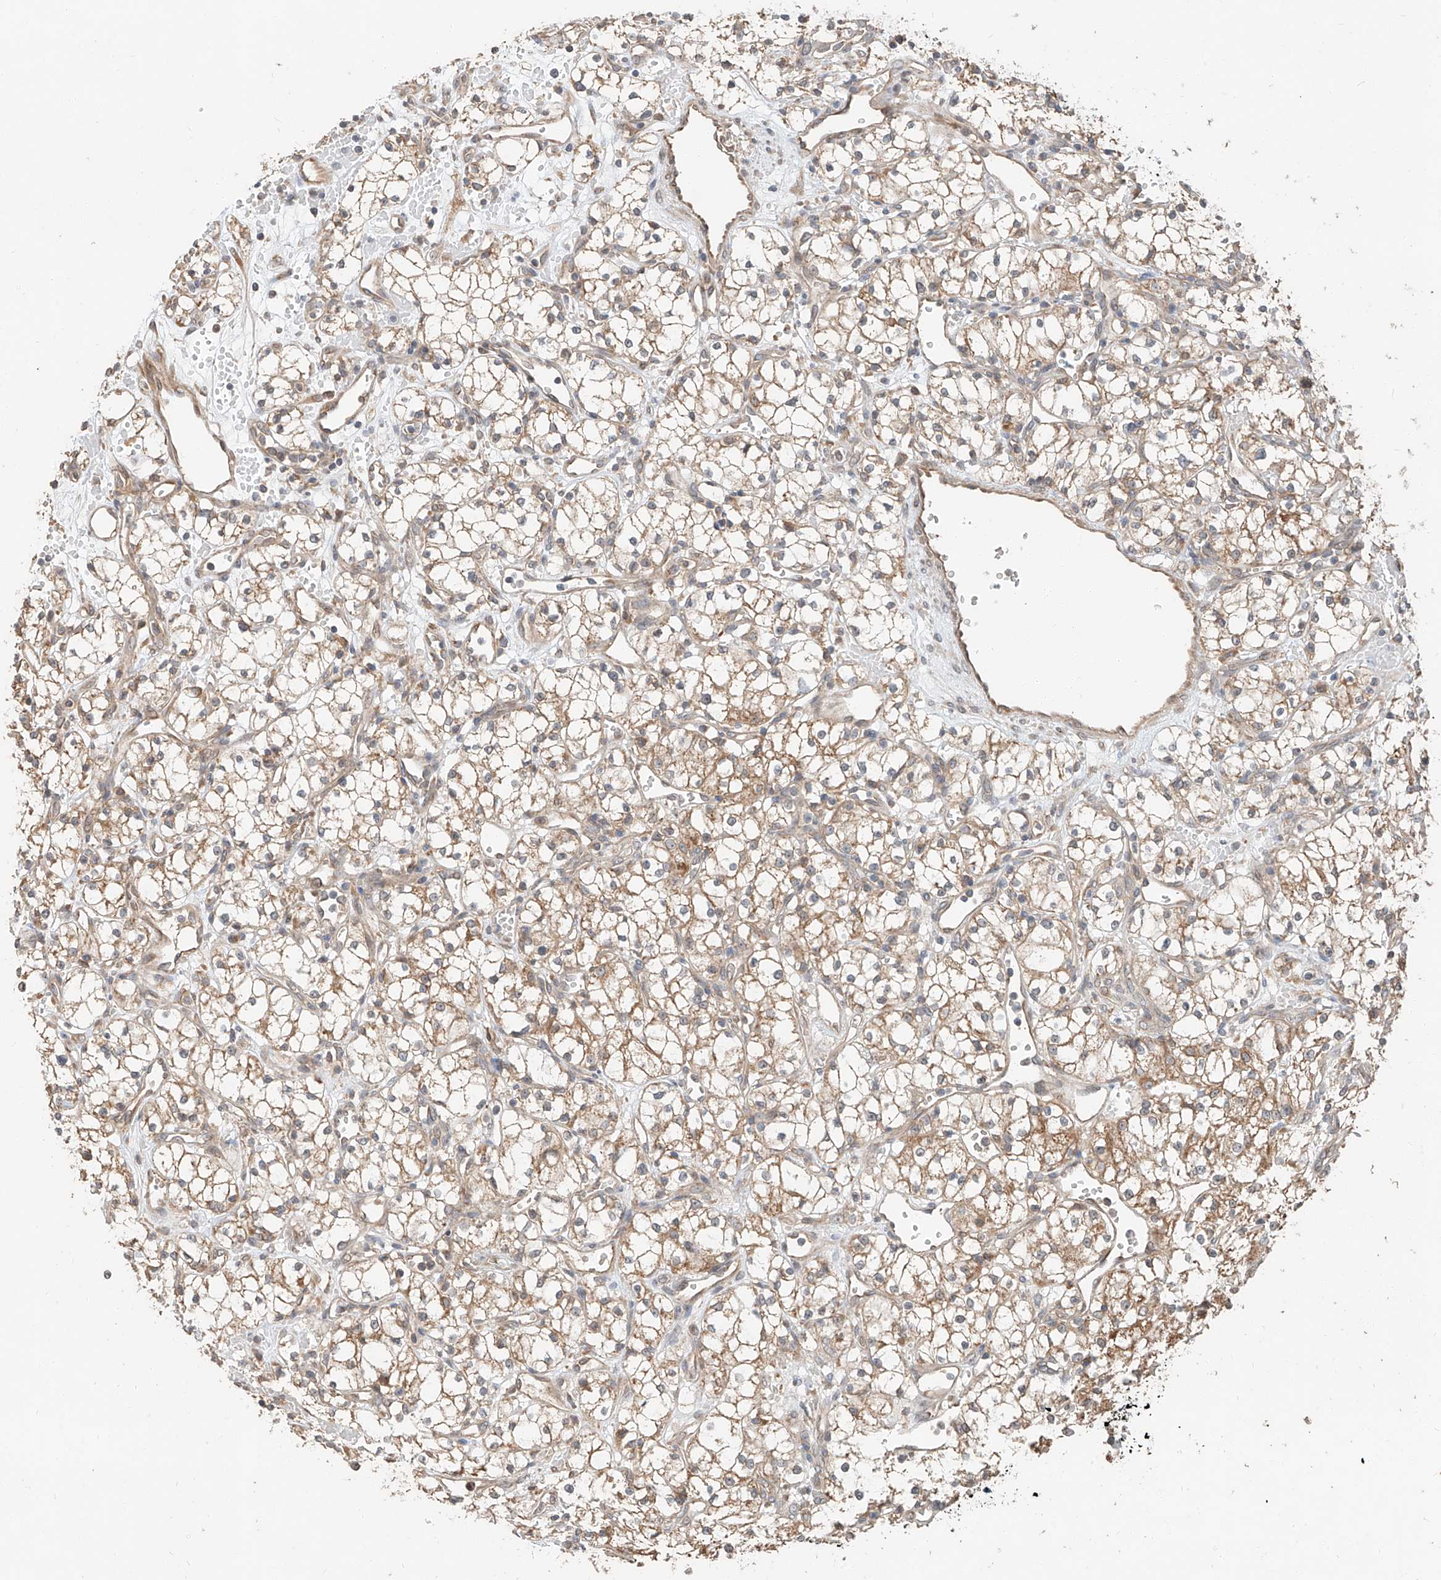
{"staining": {"intensity": "moderate", "quantity": ">75%", "location": "cytoplasmic/membranous"}, "tissue": "renal cancer", "cell_type": "Tumor cells", "image_type": "cancer", "snomed": [{"axis": "morphology", "description": "Adenocarcinoma, NOS"}, {"axis": "topography", "description": "Kidney"}], "caption": "Immunohistochemical staining of human adenocarcinoma (renal) exhibits medium levels of moderate cytoplasmic/membranous expression in about >75% of tumor cells. The protein of interest is shown in brown color, while the nuclei are stained blue.", "gene": "STX19", "patient": {"sex": "male", "age": 59}}